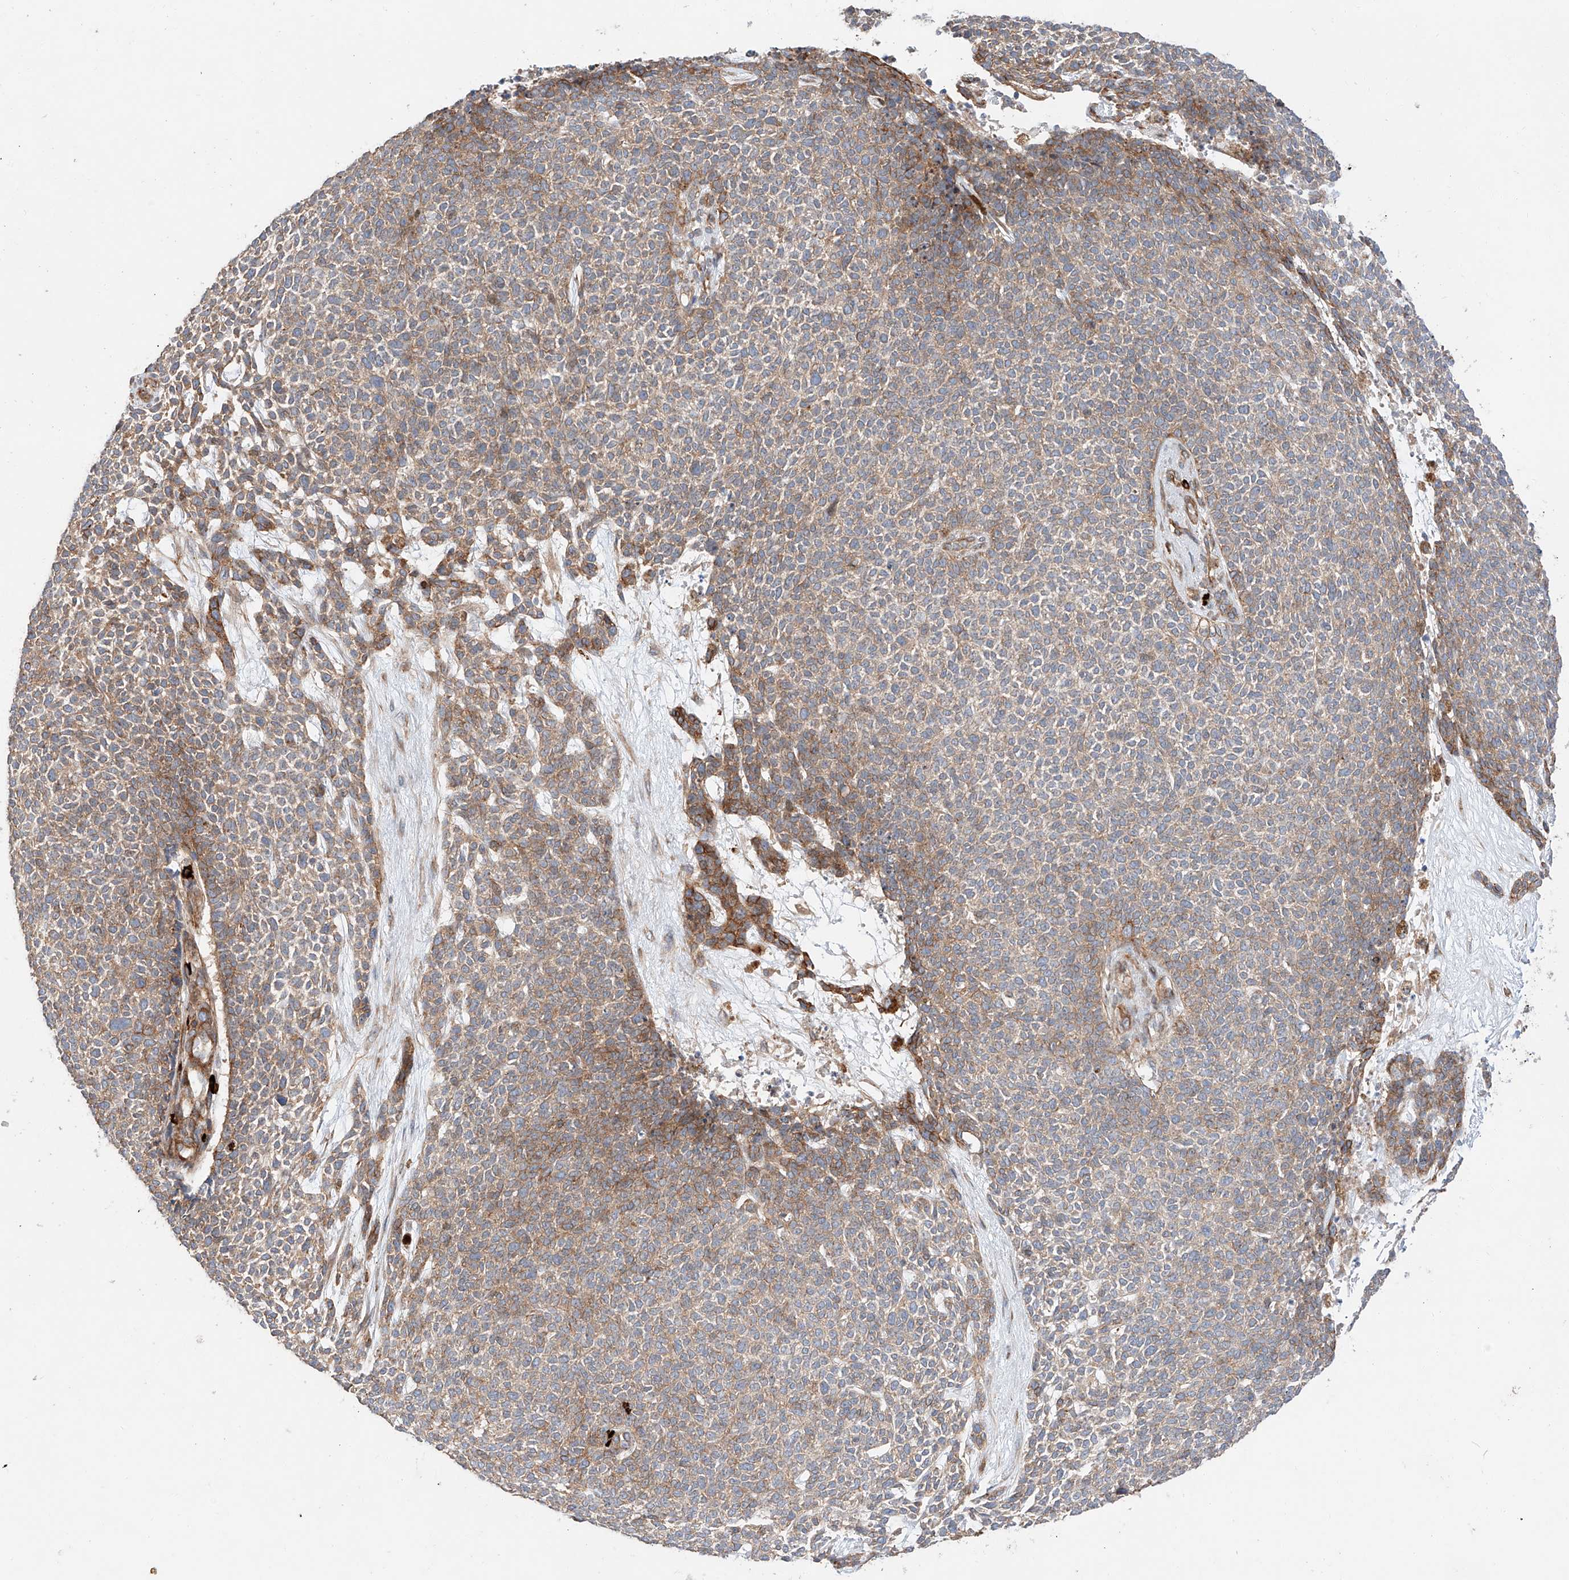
{"staining": {"intensity": "moderate", "quantity": "25%-75%", "location": "cytoplasmic/membranous"}, "tissue": "skin cancer", "cell_type": "Tumor cells", "image_type": "cancer", "snomed": [{"axis": "morphology", "description": "Basal cell carcinoma"}, {"axis": "topography", "description": "Skin"}], "caption": "A micrograph of skin cancer stained for a protein shows moderate cytoplasmic/membranous brown staining in tumor cells.", "gene": "MINDY4", "patient": {"sex": "female", "age": 84}}